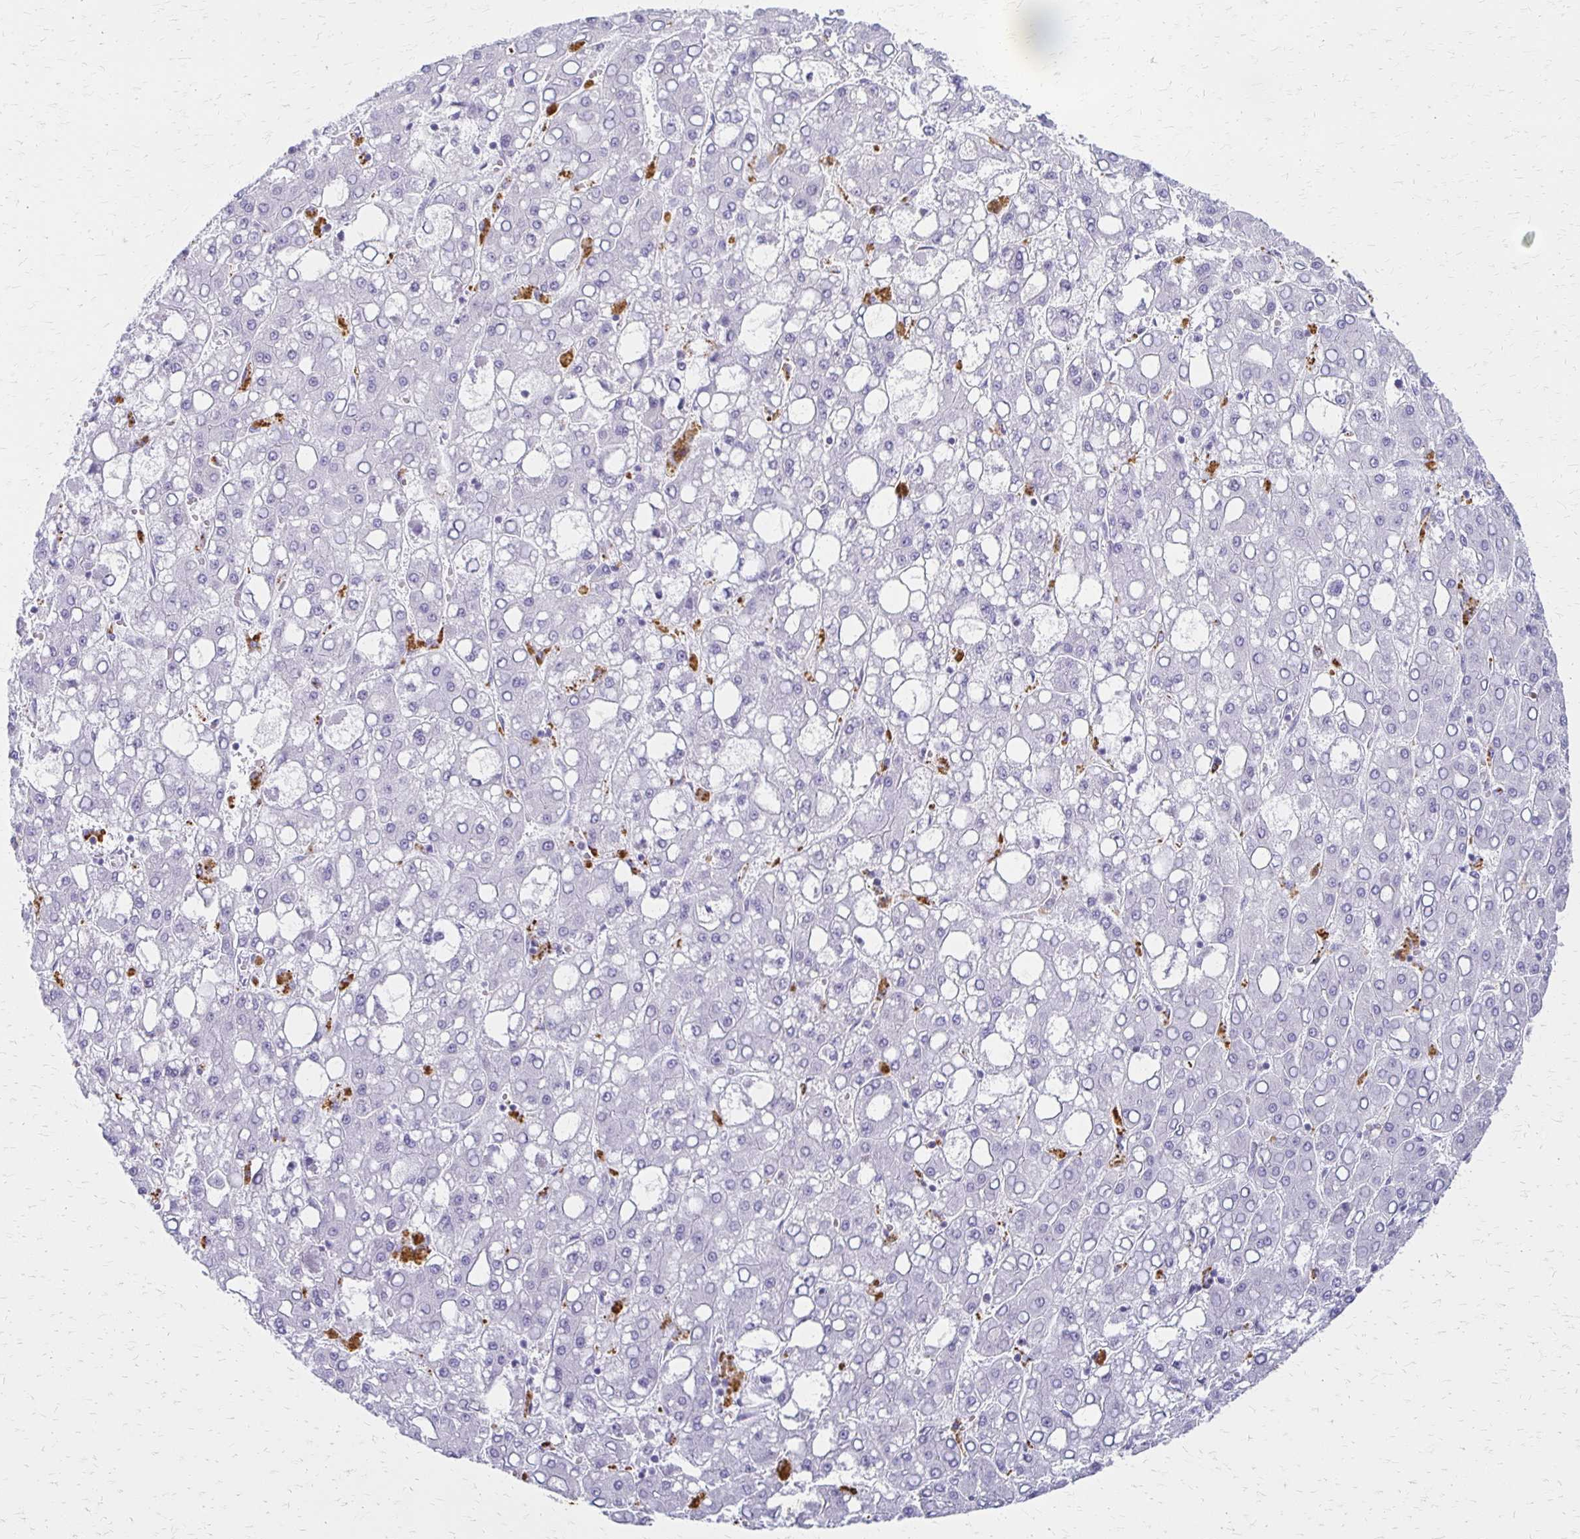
{"staining": {"intensity": "negative", "quantity": "none", "location": "none"}, "tissue": "liver cancer", "cell_type": "Tumor cells", "image_type": "cancer", "snomed": [{"axis": "morphology", "description": "Carcinoma, Hepatocellular, NOS"}, {"axis": "topography", "description": "Liver"}], "caption": "DAB (3,3'-diaminobenzidine) immunohistochemical staining of liver cancer (hepatocellular carcinoma) demonstrates no significant expression in tumor cells. (DAB (3,3'-diaminobenzidine) IHC with hematoxylin counter stain).", "gene": "IVL", "patient": {"sex": "male", "age": 65}}